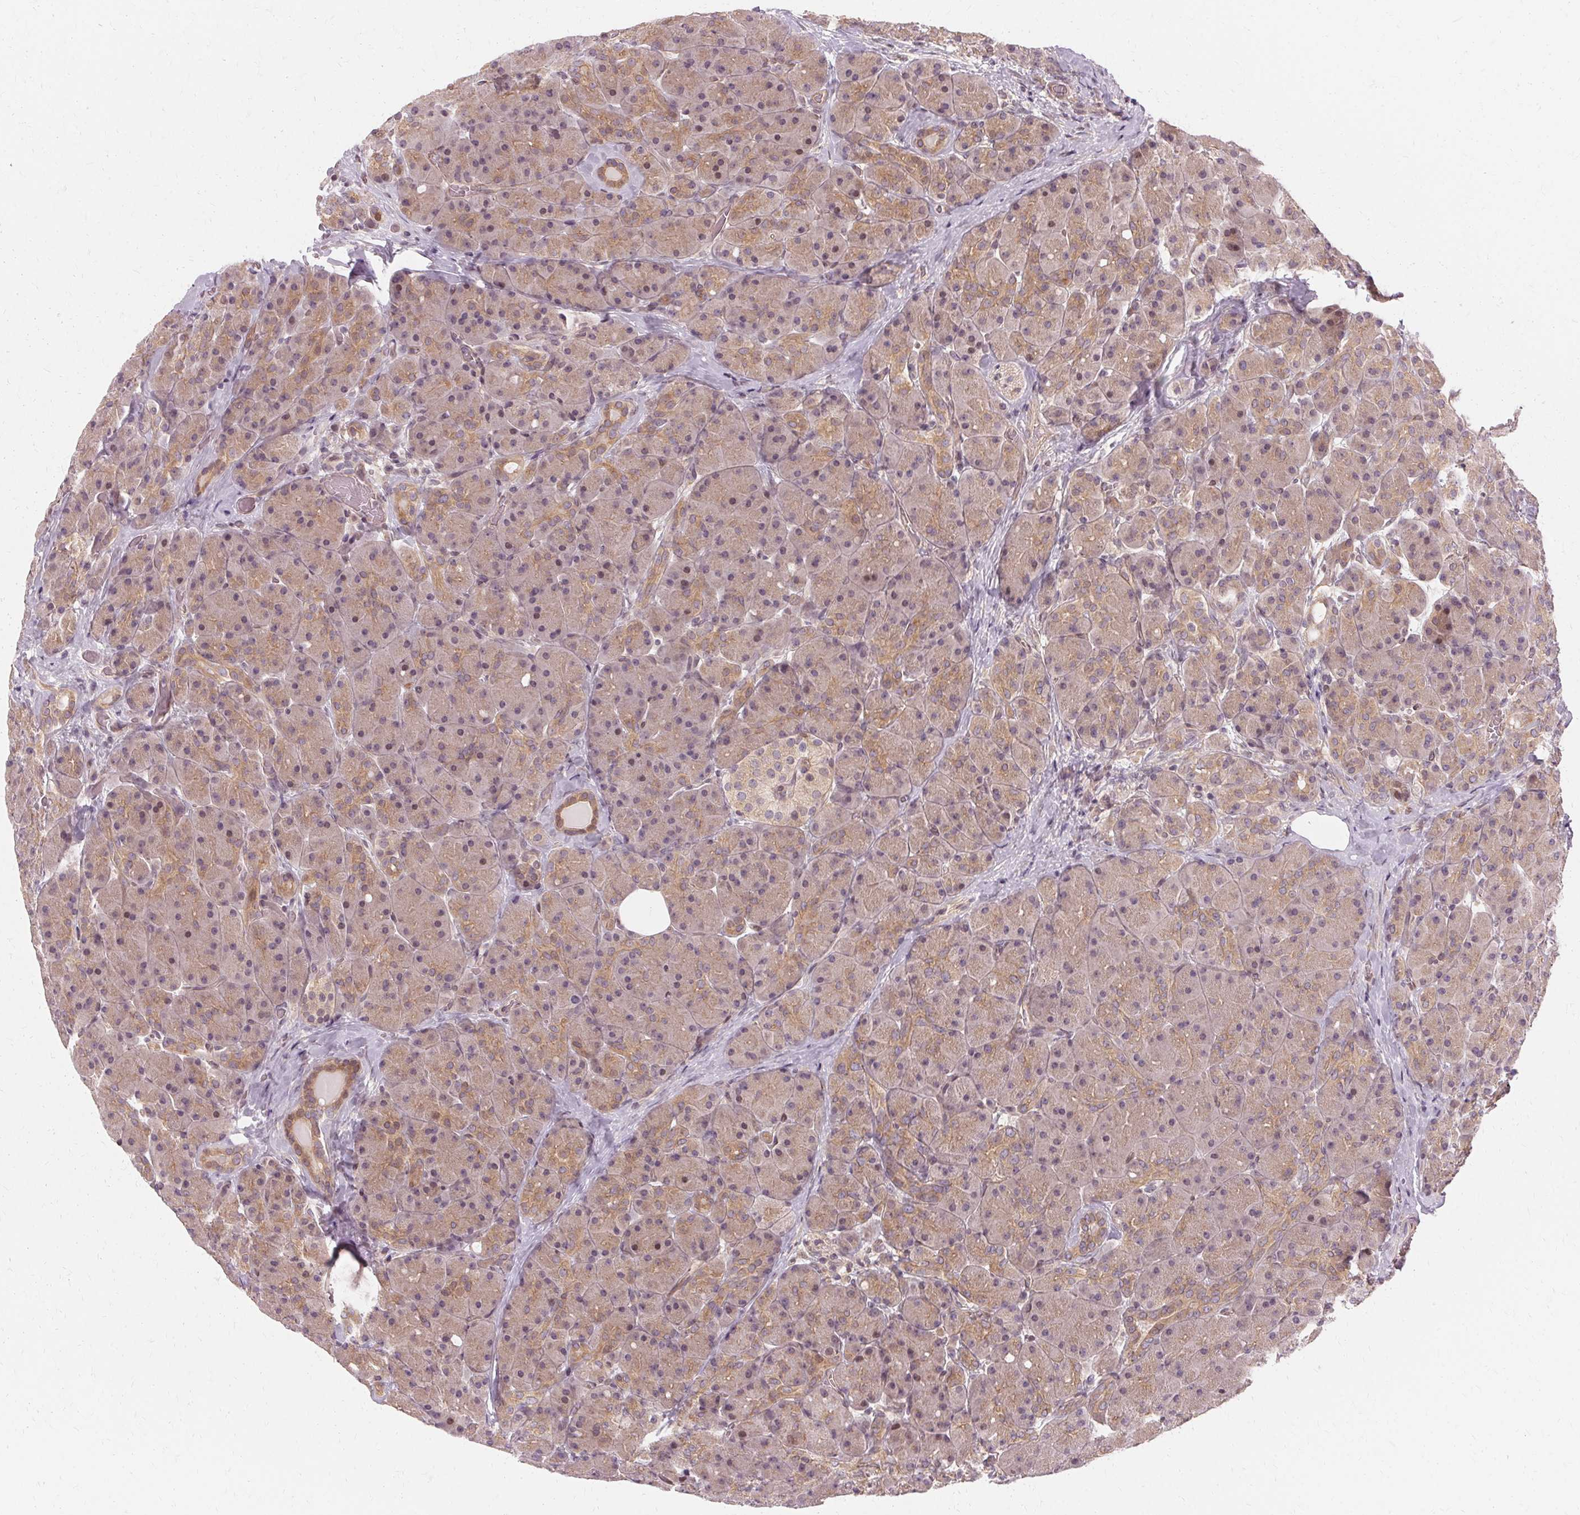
{"staining": {"intensity": "weak", "quantity": "<25%", "location": "cytoplasmic/membranous"}, "tissue": "pancreas", "cell_type": "Exocrine glandular cells", "image_type": "normal", "snomed": [{"axis": "morphology", "description": "Normal tissue, NOS"}, {"axis": "topography", "description": "Pancreas"}], "caption": "High power microscopy histopathology image of an IHC micrograph of benign pancreas, revealing no significant expression in exocrine glandular cells.", "gene": "USP8", "patient": {"sex": "male", "age": 55}}